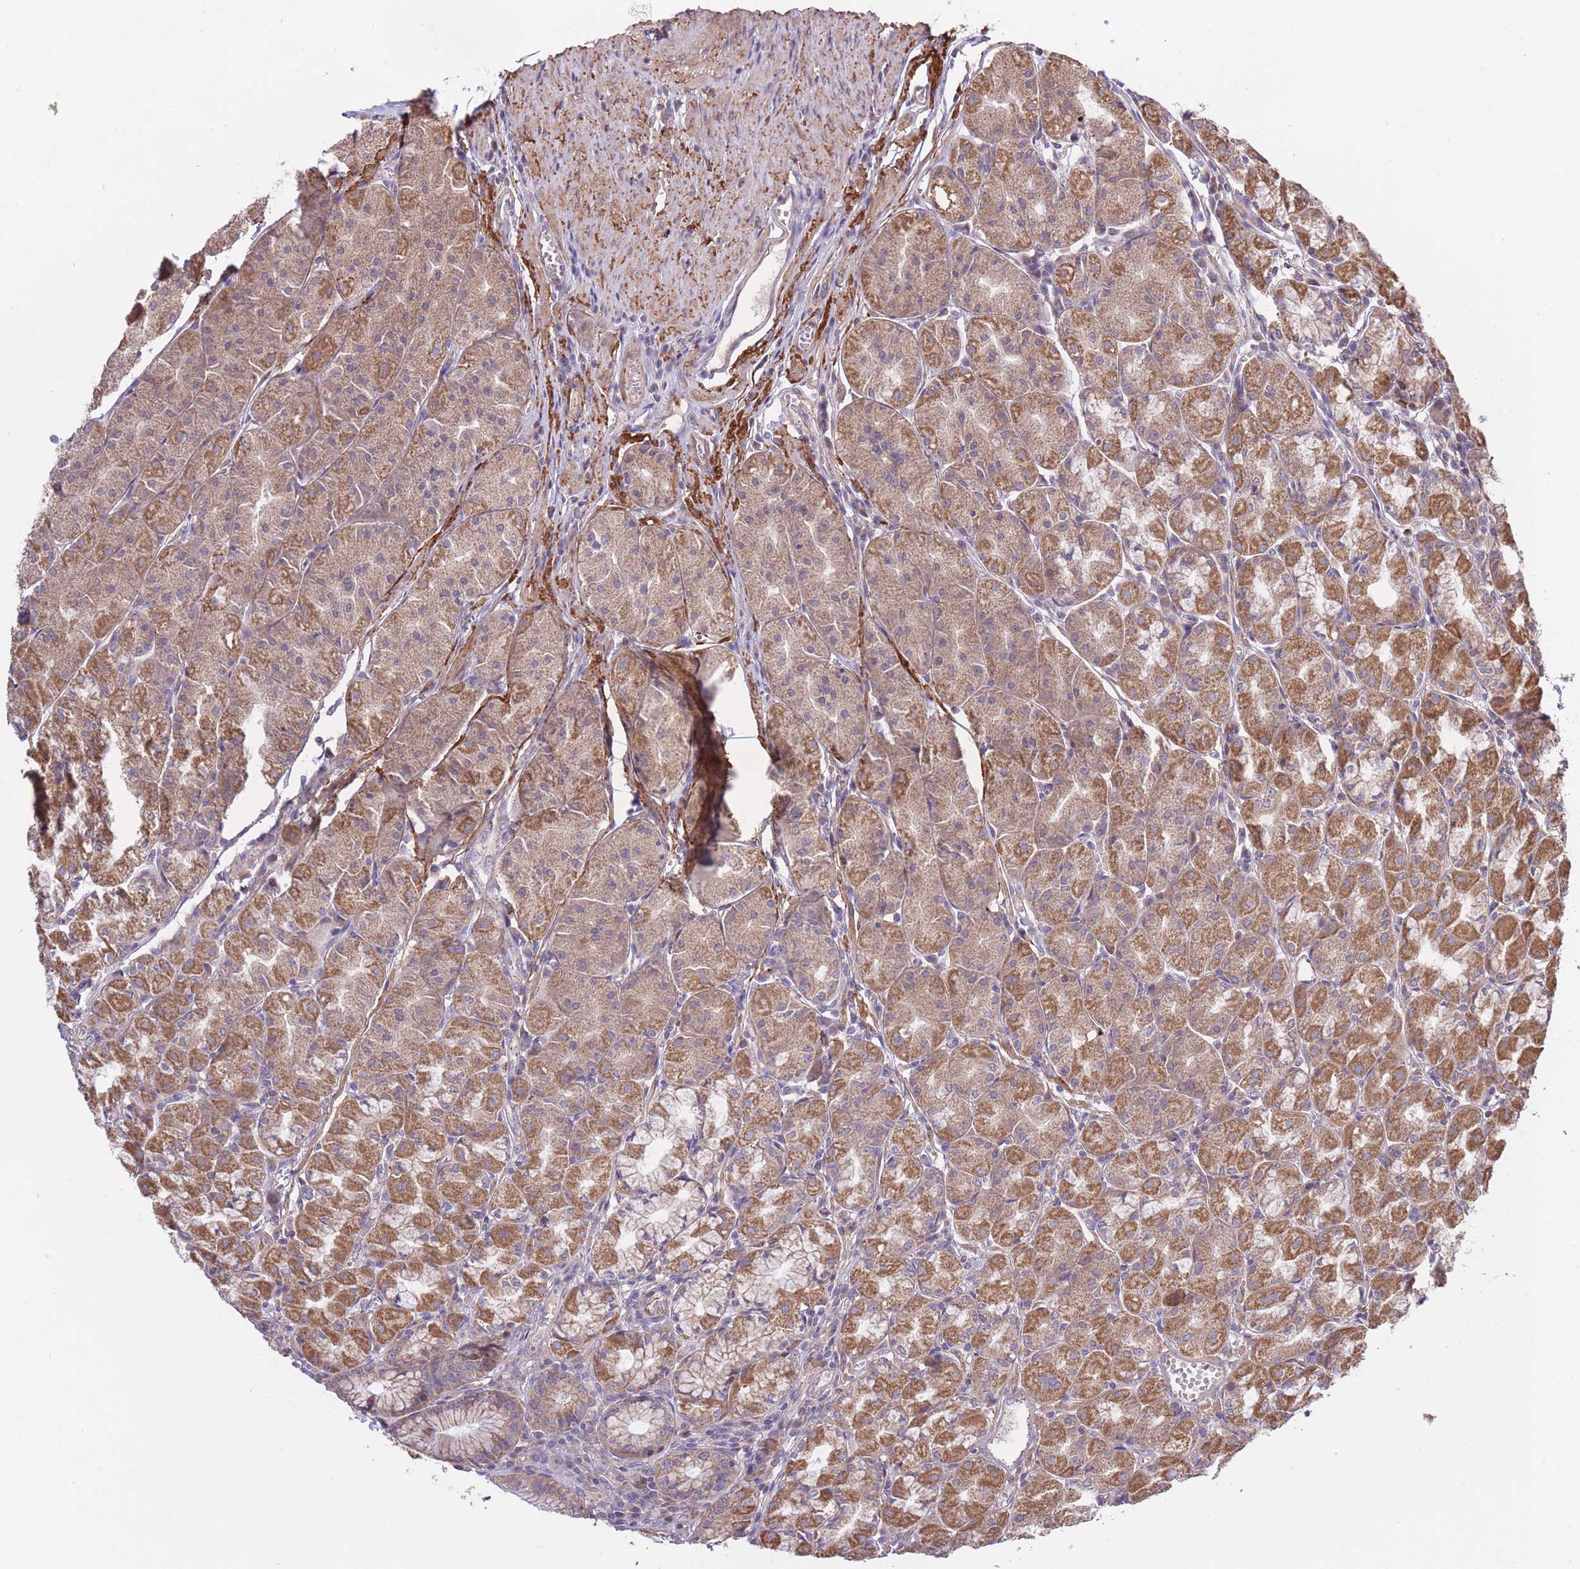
{"staining": {"intensity": "moderate", "quantity": ">75%", "location": "cytoplasmic/membranous"}, "tissue": "stomach", "cell_type": "Glandular cells", "image_type": "normal", "snomed": [{"axis": "morphology", "description": "Normal tissue, NOS"}, {"axis": "topography", "description": "Stomach"}], "caption": "Protein staining exhibits moderate cytoplasmic/membranous positivity in about >75% of glandular cells in normal stomach.", "gene": "ATP13A2", "patient": {"sex": "male", "age": 55}}